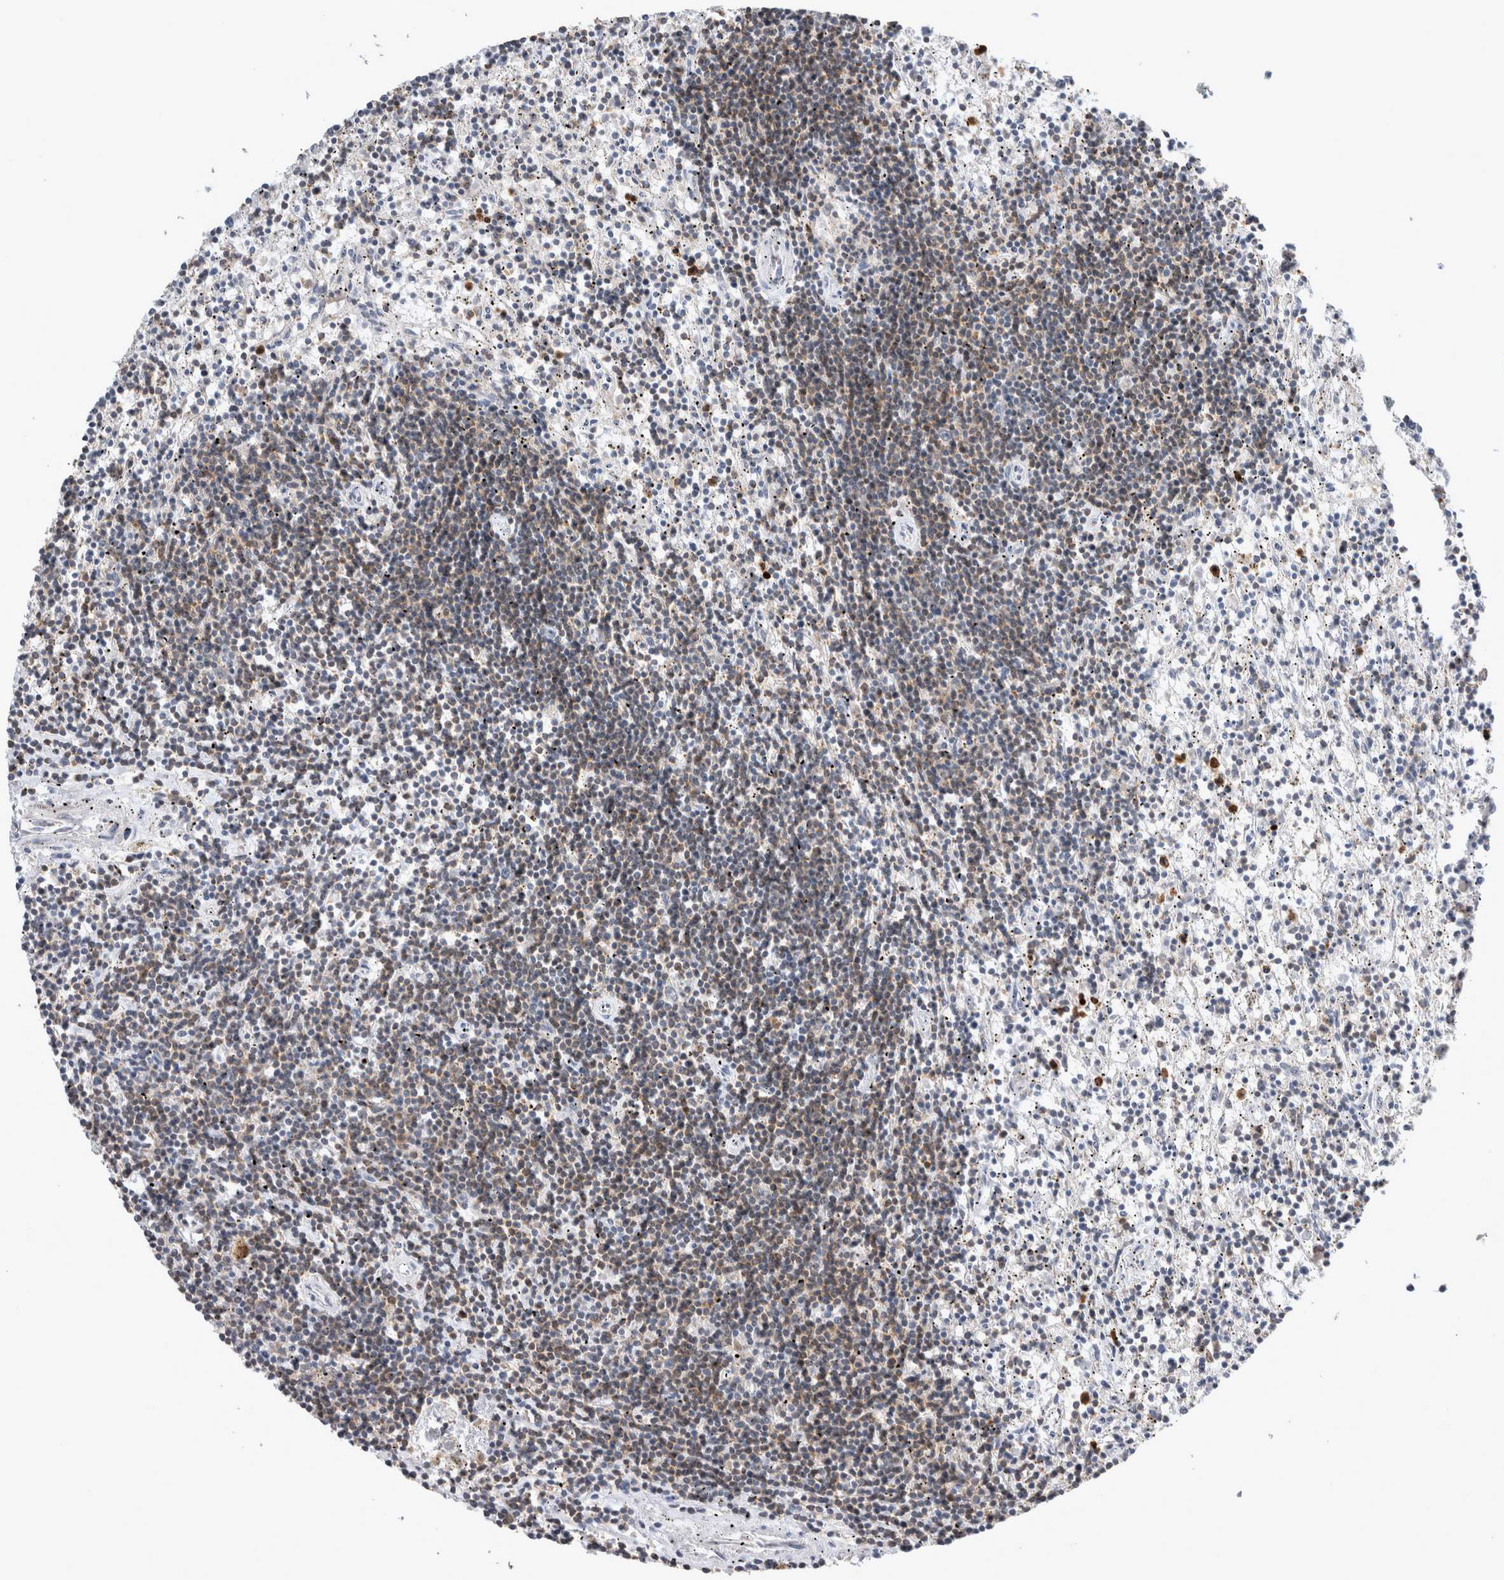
{"staining": {"intensity": "weak", "quantity": "25%-75%", "location": "cytoplasmic/membranous"}, "tissue": "lymphoma", "cell_type": "Tumor cells", "image_type": "cancer", "snomed": [{"axis": "morphology", "description": "Malignant lymphoma, non-Hodgkin's type, Low grade"}, {"axis": "topography", "description": "Spleen"}], "caption": "A high-resolution photomicrograph shows IHC staining of lymphoma, which reveals weak cytoplasmic/membranous expression in approximately 25%-75% of tumor cells.", "gene": "AGMAT", "patient": {"sex": "male", "age": 76}}